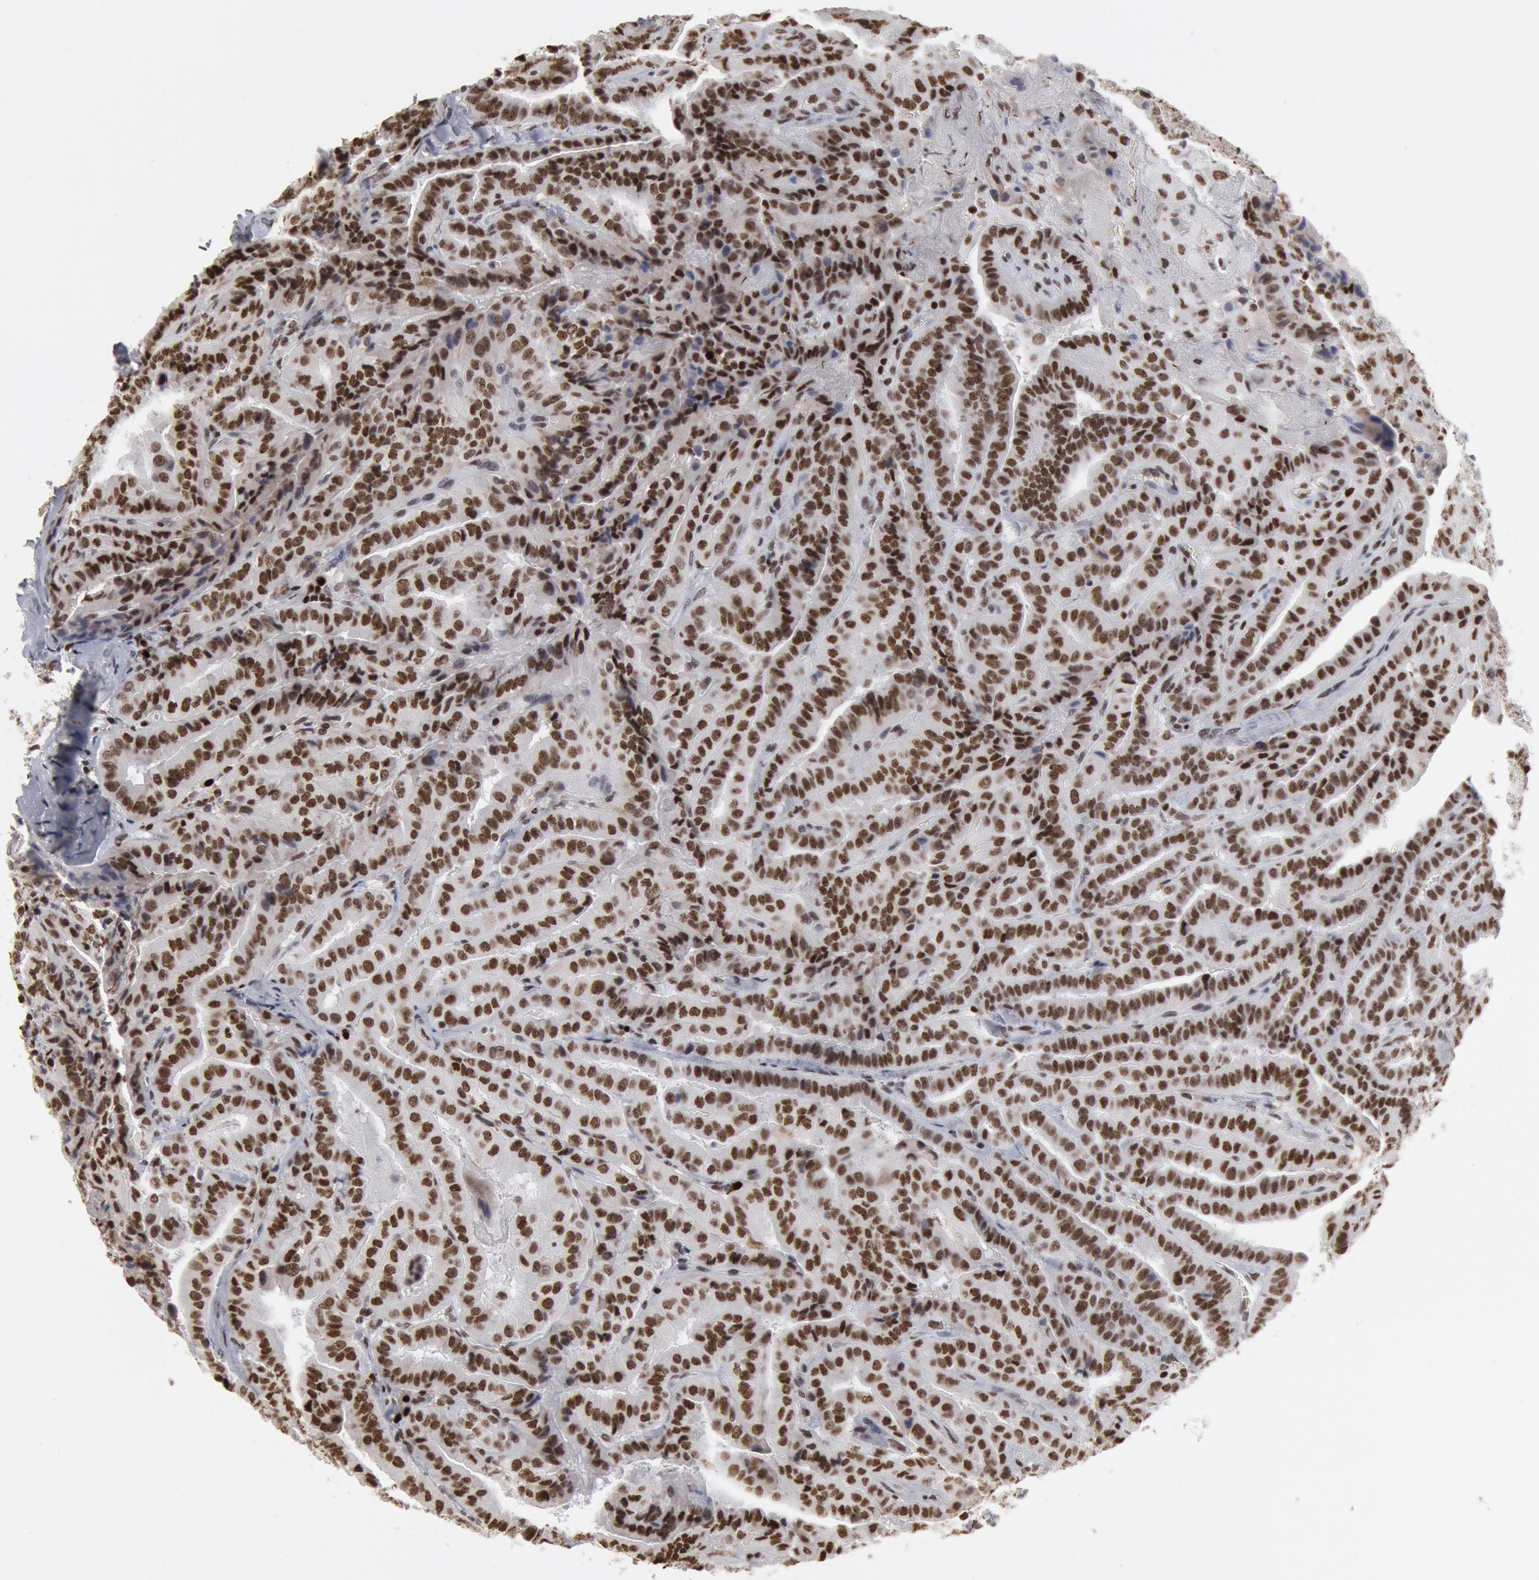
{"staining": {"intensity": "strong", "quantity": ">75%", "location": "nuclear"}, "tissue": "thyroid cancer", "cell_type": "Tumor cells", "image_type": "cancer", "snomed": [{"axis": "morphology", "description": "Papillary adenocarcinoma, NOS"}, {"axis": "topography", "description": "Thyroid gland"}], "caption": "A high-resolution photomicrograph shows immunohistochemistry staining of papillary adenocarcinoma (thyroid), which reveals strong nuclear staining in about >75% of tumor cells. (IHC, brightfield microscopy, high magnification).", "gene": "SUB1", "patient": {"sex": "female", "age": 71}}